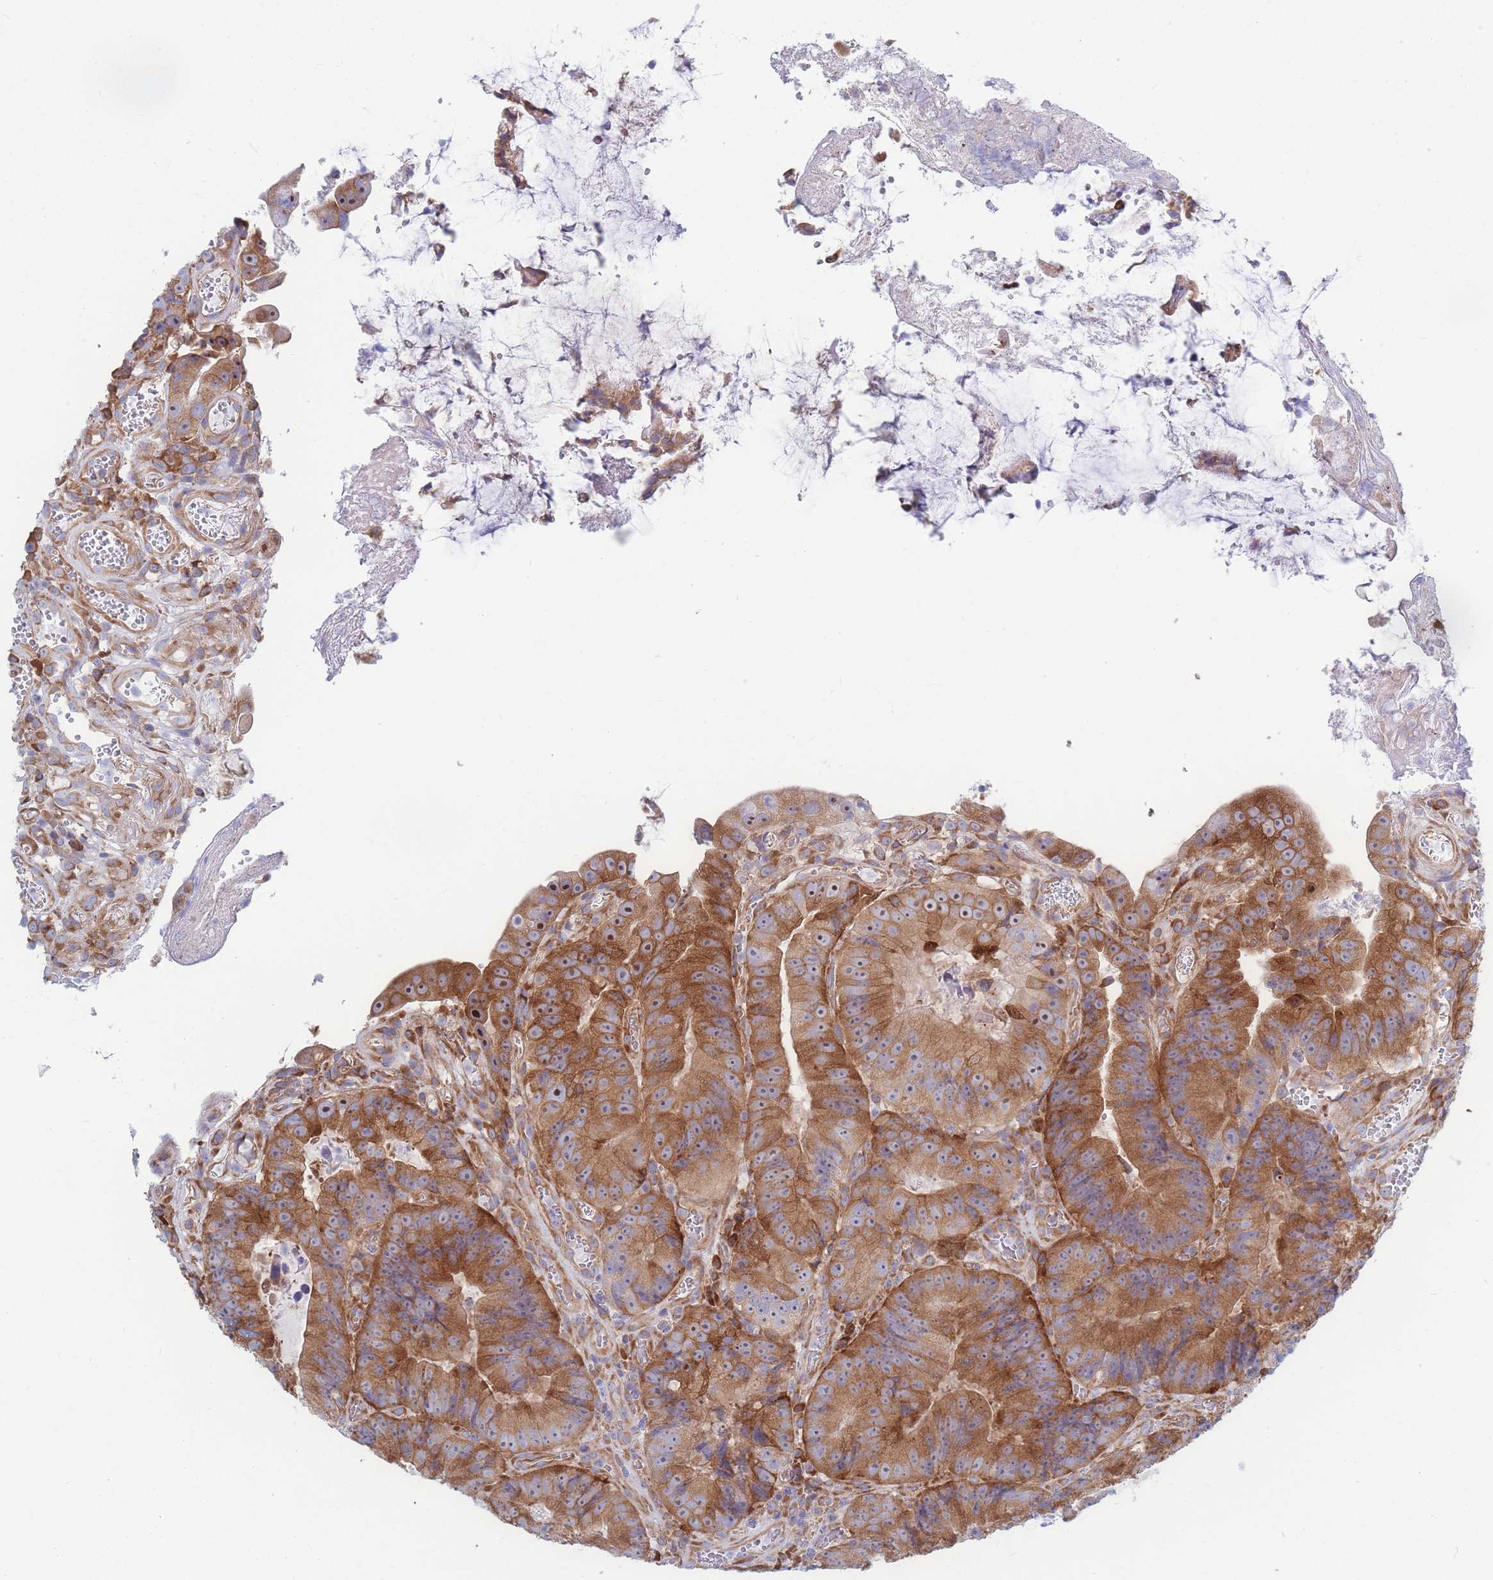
{"staining": {"intensity": "moderate", "quantity": ">75%", "location": "cytoplasmic/membranous"}, "tissue": "colorectal cancer", "cell_type": "Tumor cells", "image_type": "cancer", "snomed": [{"axis": "morphology", "description": "Adenocarcinoma, NOS"}, {"axis": "topography", "description": "Colon"}], "caption": "IHC staining of adenocarcinoma (colorectal), which exhibits medium levels of moderate cytoplasmic/membranous positivity in about >75% of tumor cells indicating moderate cytoplasmic/membranous protein staining. The staining was performed using DAB (brown) for protein detection and nuclei were counterstained in hematoxylin (blue).", "gene": "RPL8", "patient": {"sex": "female", "age": 86}}